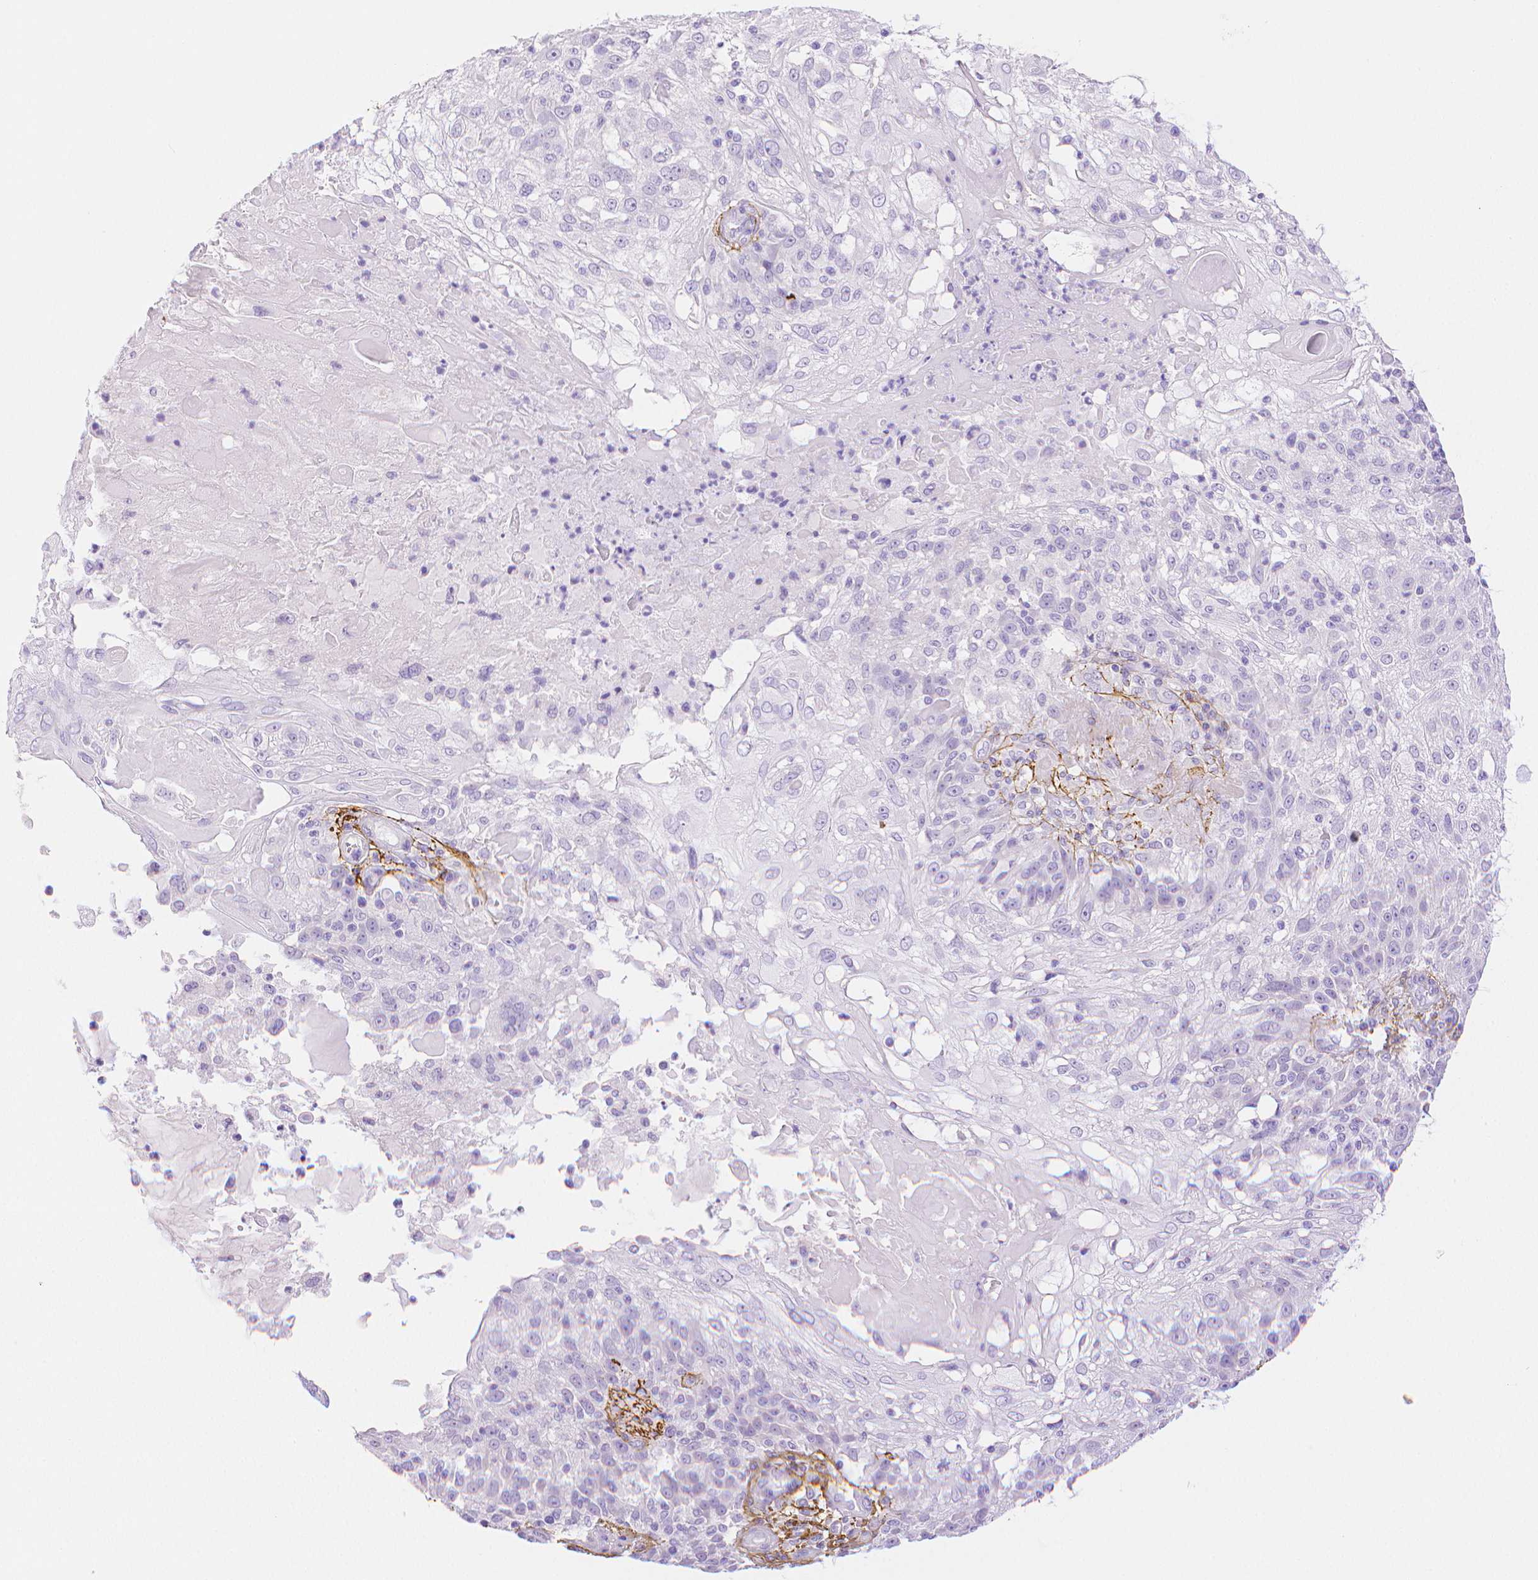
{"staining": {"intensity": "negative", "quantity": "none", "location": "none"}, "tissue": "skin cancer", "cell_type": "Tumor cells", "image_type": "cancer", "snomed": [{"axis": "morphology", "description": "Normal tissue, NOS"}, {"axis": "morphology", "description": "Squamous cell carcinoma, NOS"}, {"axis": "topography", "description": "Skin"}], "caption": "Photomicrograph shows no significant protein expression in tumor cells of skin cancer (squamous cell carcinoma). The staining was performed using DAB to visualize the protein expression in brown, while the nuclei were stained in blue with hematoxylin (Magnification: 20x).", "gene": "FBN1", "patient": {"sex": "female", "age": 83}}